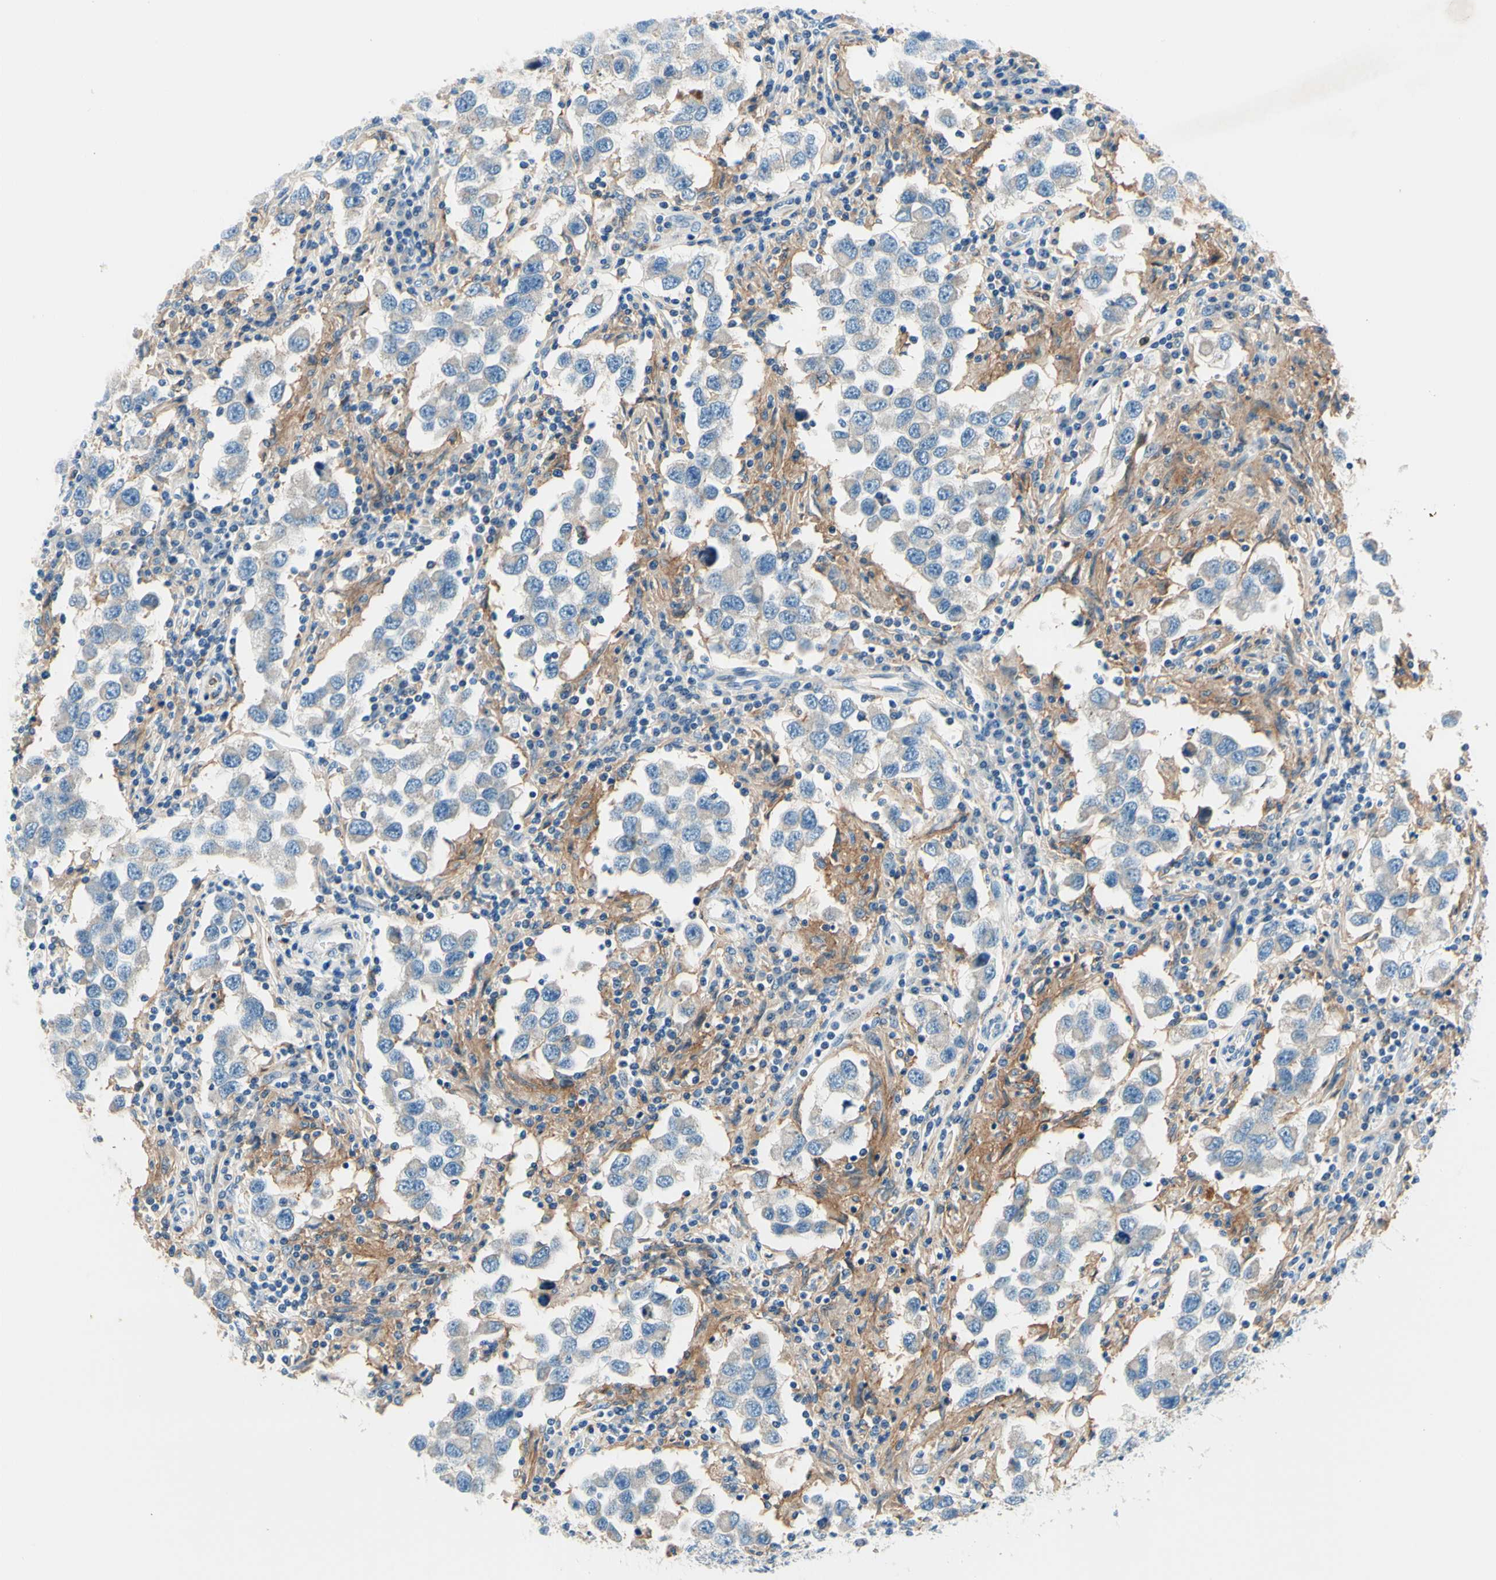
{"staining": {"intensity": "weak", "quantity": "<25%", "location": "cytoplasmic/membranous"}, "tissue": "testis cancer", "cell_type": "Tumor cells", "image_type": "cancer", "snomed": [{"axis": "morphology", "description": "Carcinoma, Embryonal, NOS"}, {"axis": "topography", "description": "Testis"}], "caption": "Immunohistochemistry (IHC) image of human testis cancer (embryonal carcinoma) stained for a protein (brown), which exhibits no expression in tumor cells. (Stains: DAB (3,3'-diaminobenzidine) immunohistochemistry (IHC) with hematoxylin counter stain, Microscopy: brightfield microscopy at high magnification).", "gene": "SIGLEC9", "patient": {"sex": "male", "age": 21}}